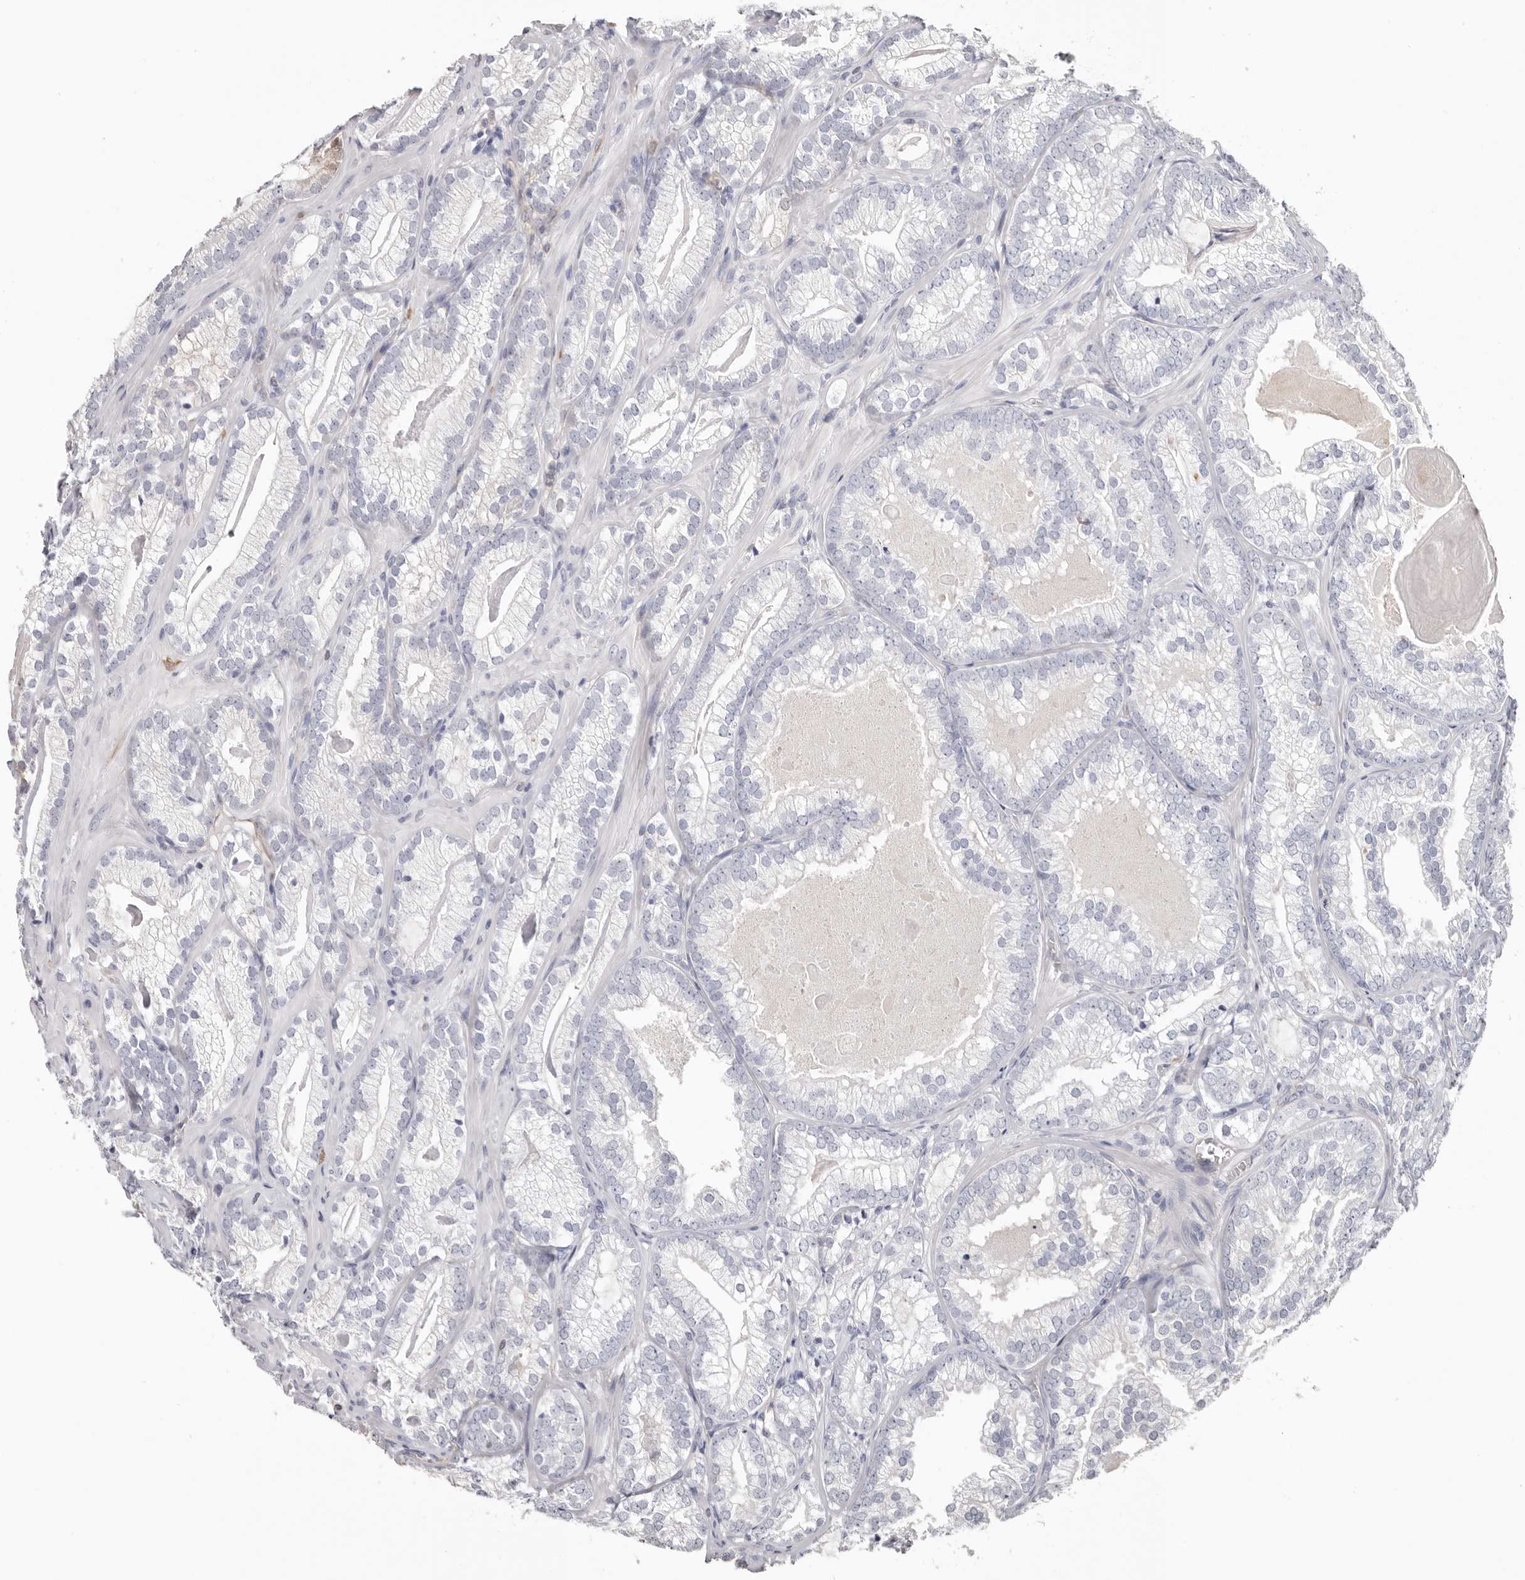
{"staining": {"intensity": "negative", "quantity": "none", "location": "none"}, "tissue": "prostate cancer", "cell_type": "Tumor cells", "image_type": "cancer", "snomed": [{"axis": "morphology", "description": "Adenocarcinoma, Low grade"}, {"axis": "topography", "description": "Prostate"}], "caption": "Immunohistochemistry photomicrograph of neoplastic tissue: low-grade adenocarcinoma (prostate) stained with DAB (3,3'-diaminobenzidine) demonstrates no significant protein positivity in tumor cells. The staining was performed using DAB to visualize the protein expression in brown, while the nuclei were stained in blue with hematoxylin (Magnification: 20x).", "gene": "PKDCC", "patient": {"sex": "male", "age": 72}}